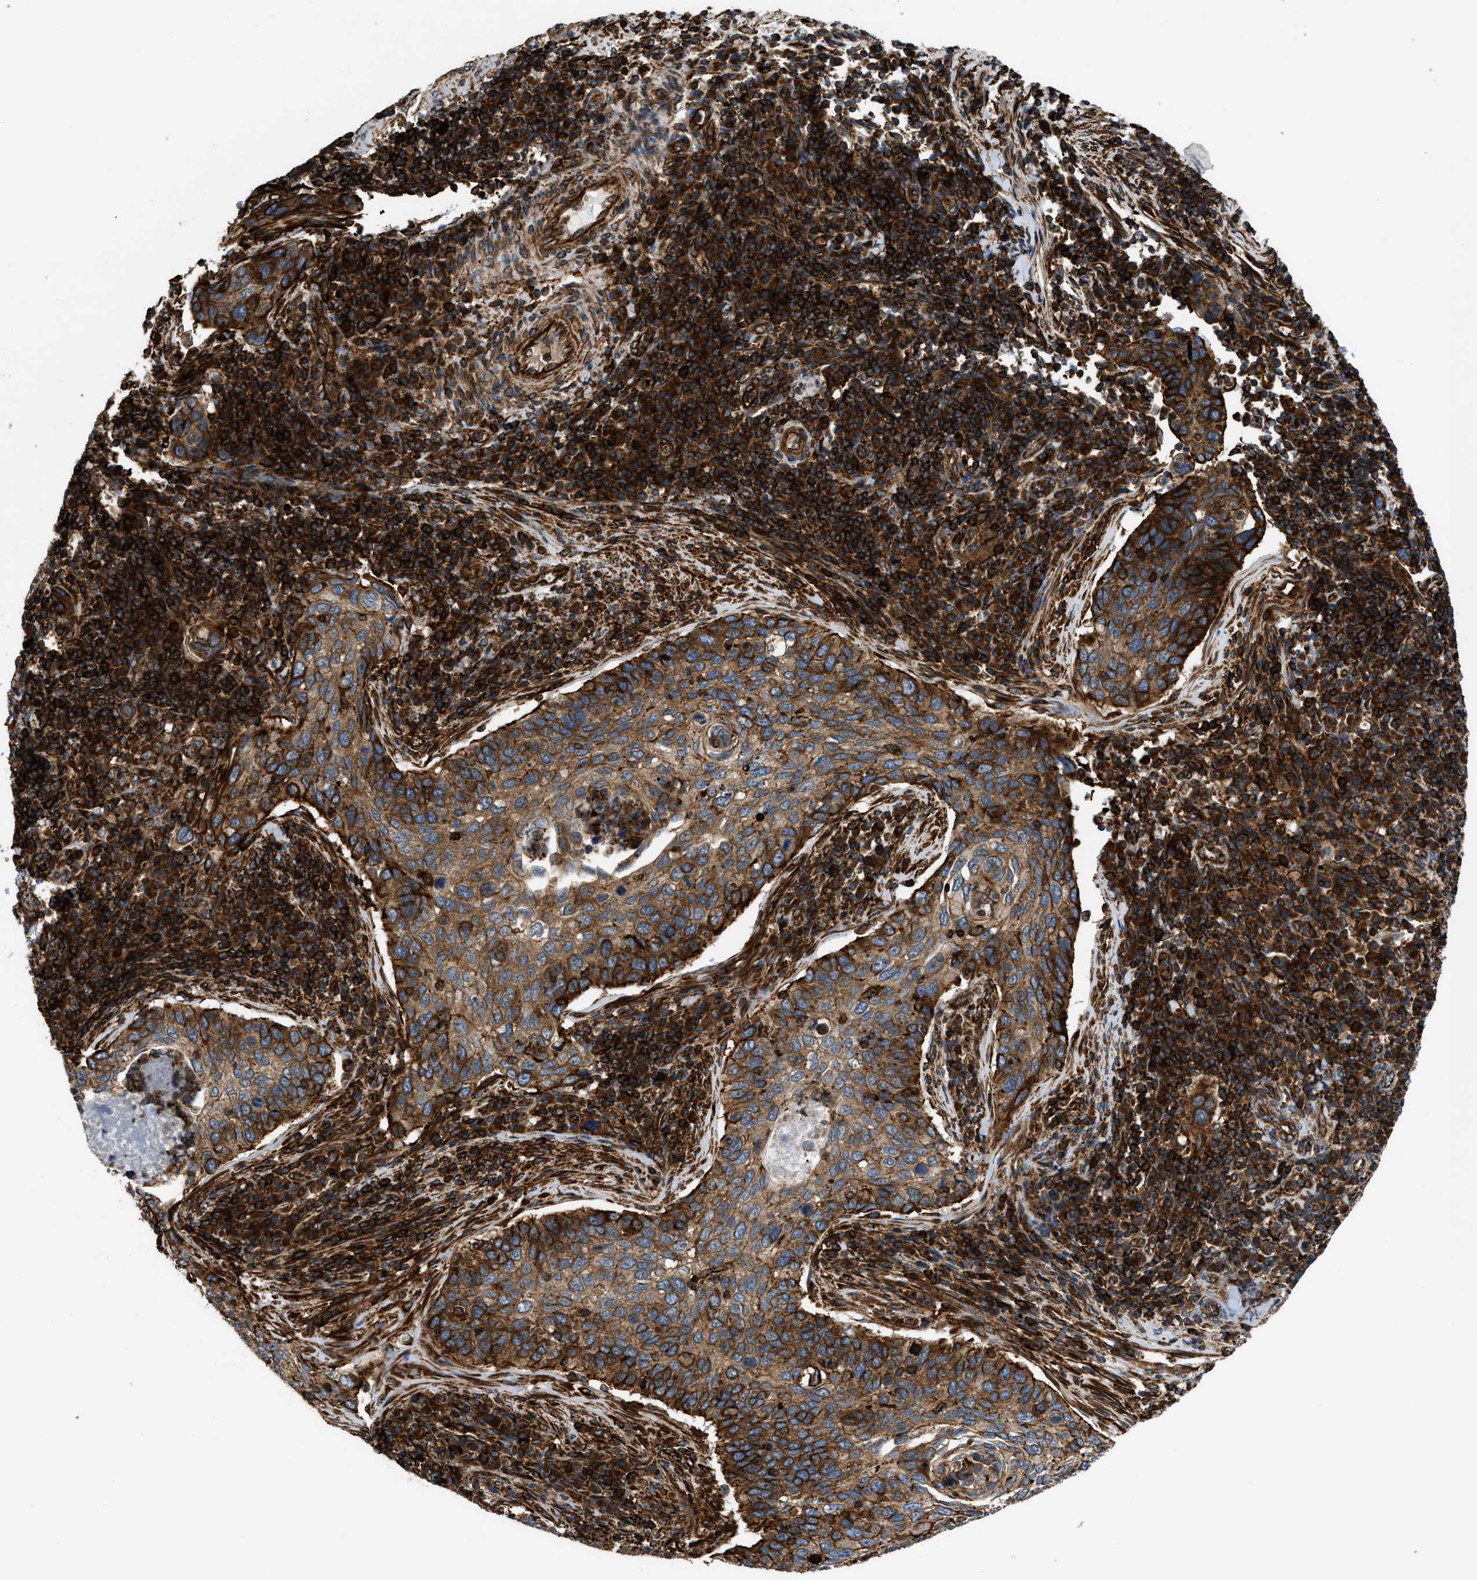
{"staining": {"intensity": "strong", "quantity": ">75%", "location": "cytoplasmic/membranous"}, "tissue": "cervical cancer", "cell_type": "Tumor cells", "image_type": "cancer", "snomed": [{"axis": "morphology", "description": "Squamous cell carcinoma, NOS"}, {"axis": "topography", "description": "Cervix"}], "caption": "A high amount of strong cytoplasmic/membranous staining is seen in about >75% of tumor cells in cervical squamous cell carcinoma tissue. (DAB IHC, brown staining for protein, blue staining for nuclei).", "gene": "EGLN1", "patient": {"sex": "female", "age": 53}}